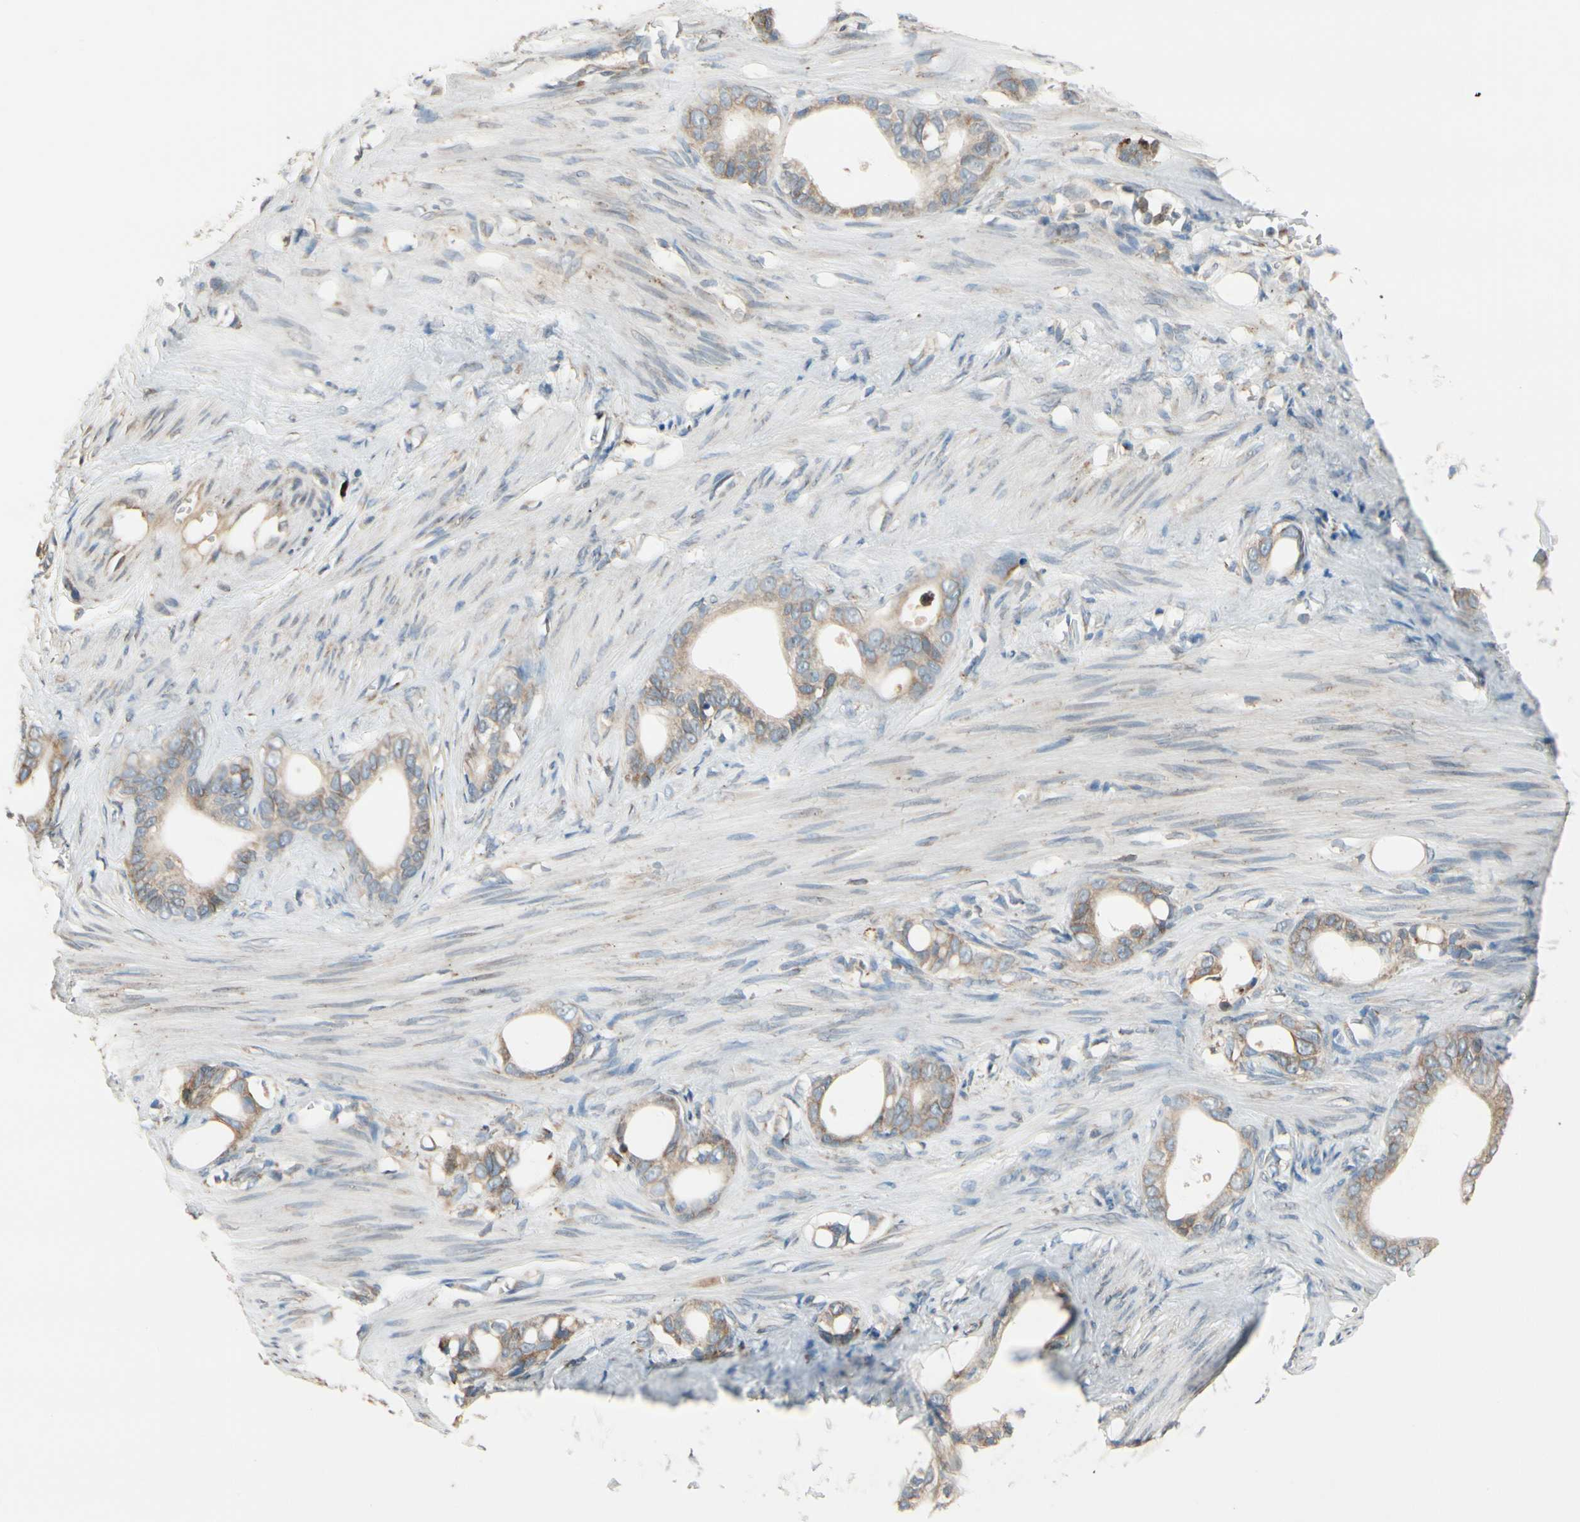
{"staining": {"intensity": "weak", "quantity": ">75%", "location": "cytoplasmic/membranous"}, "tissue": "stomach cancer", "cell_type": "Tumor cells", "image_type": "cancer", "snomed": [{"axis": "morphology", "description": "Adenocarcinoma, NOS"}, {"axis": "topography", "description": "Stomach"}], "caption": "This is a micrograph of IHC staining of stomach adenocarcinoma, which shows weak staining in the cytoplasmic/membranous of tumor cells.", "gene": "RPN2", "patient": {"sex": "female", "age": 75}}